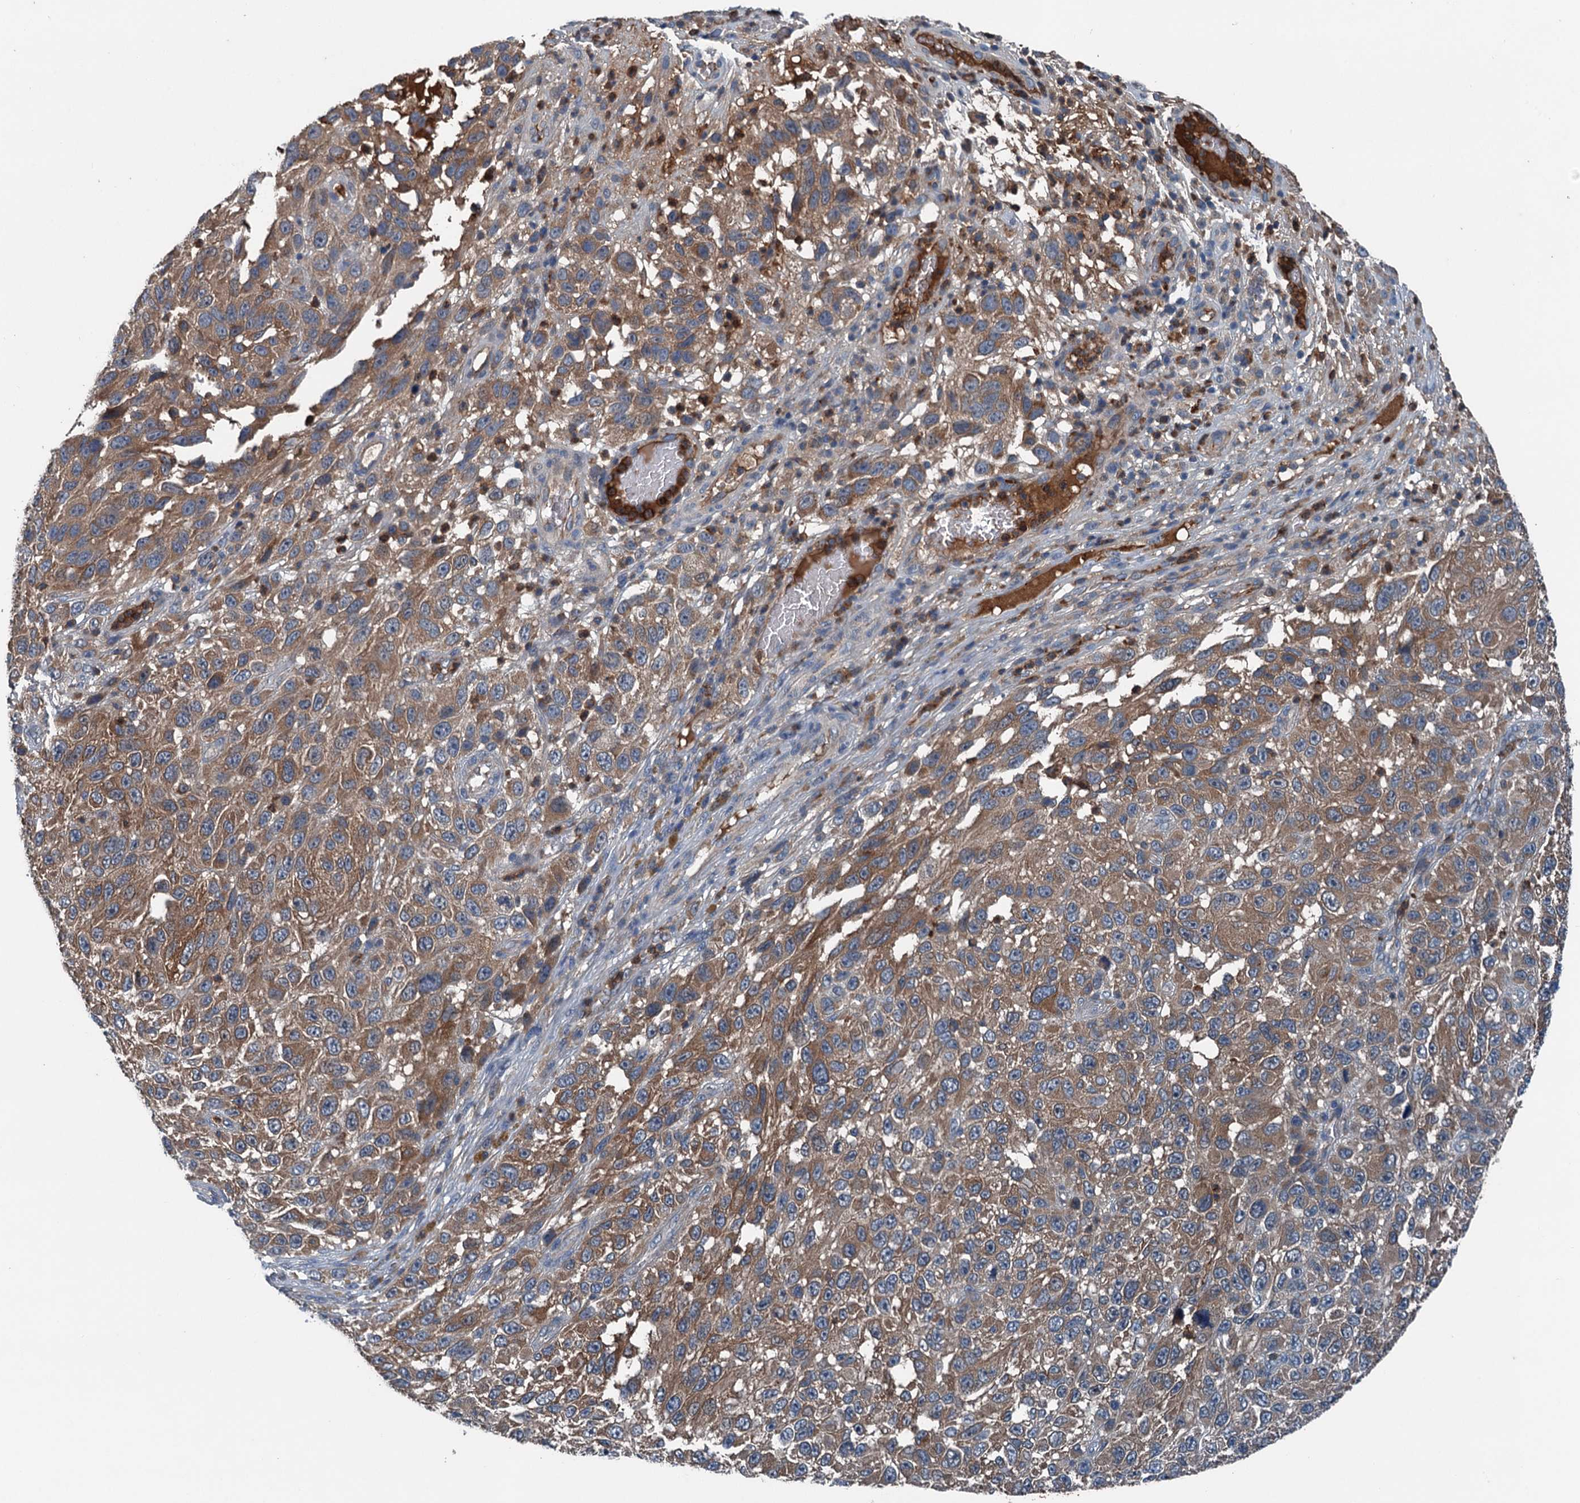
{"staining": {"intensity": "moderate", "quantity": ">75%", "location": "cytoplasmic/membranous"}, "tissue": "melanoma", "cell_type": "Tumor cells", "image_type": "cancer", "snomed": [{"axis": "morphology", "description": "Malignant melanoma, NOS"}, {"axis": "topography", "description": "Skin"}], "caption": "The image demonstrates immunohistochemical staining of melanoma. There is moderate cytoplasmic/membranous positivity is appreciated in approximately >75% of tumor cells.", "gene": "PDSS1", "patient": {"sex": "female", "age": 96}}